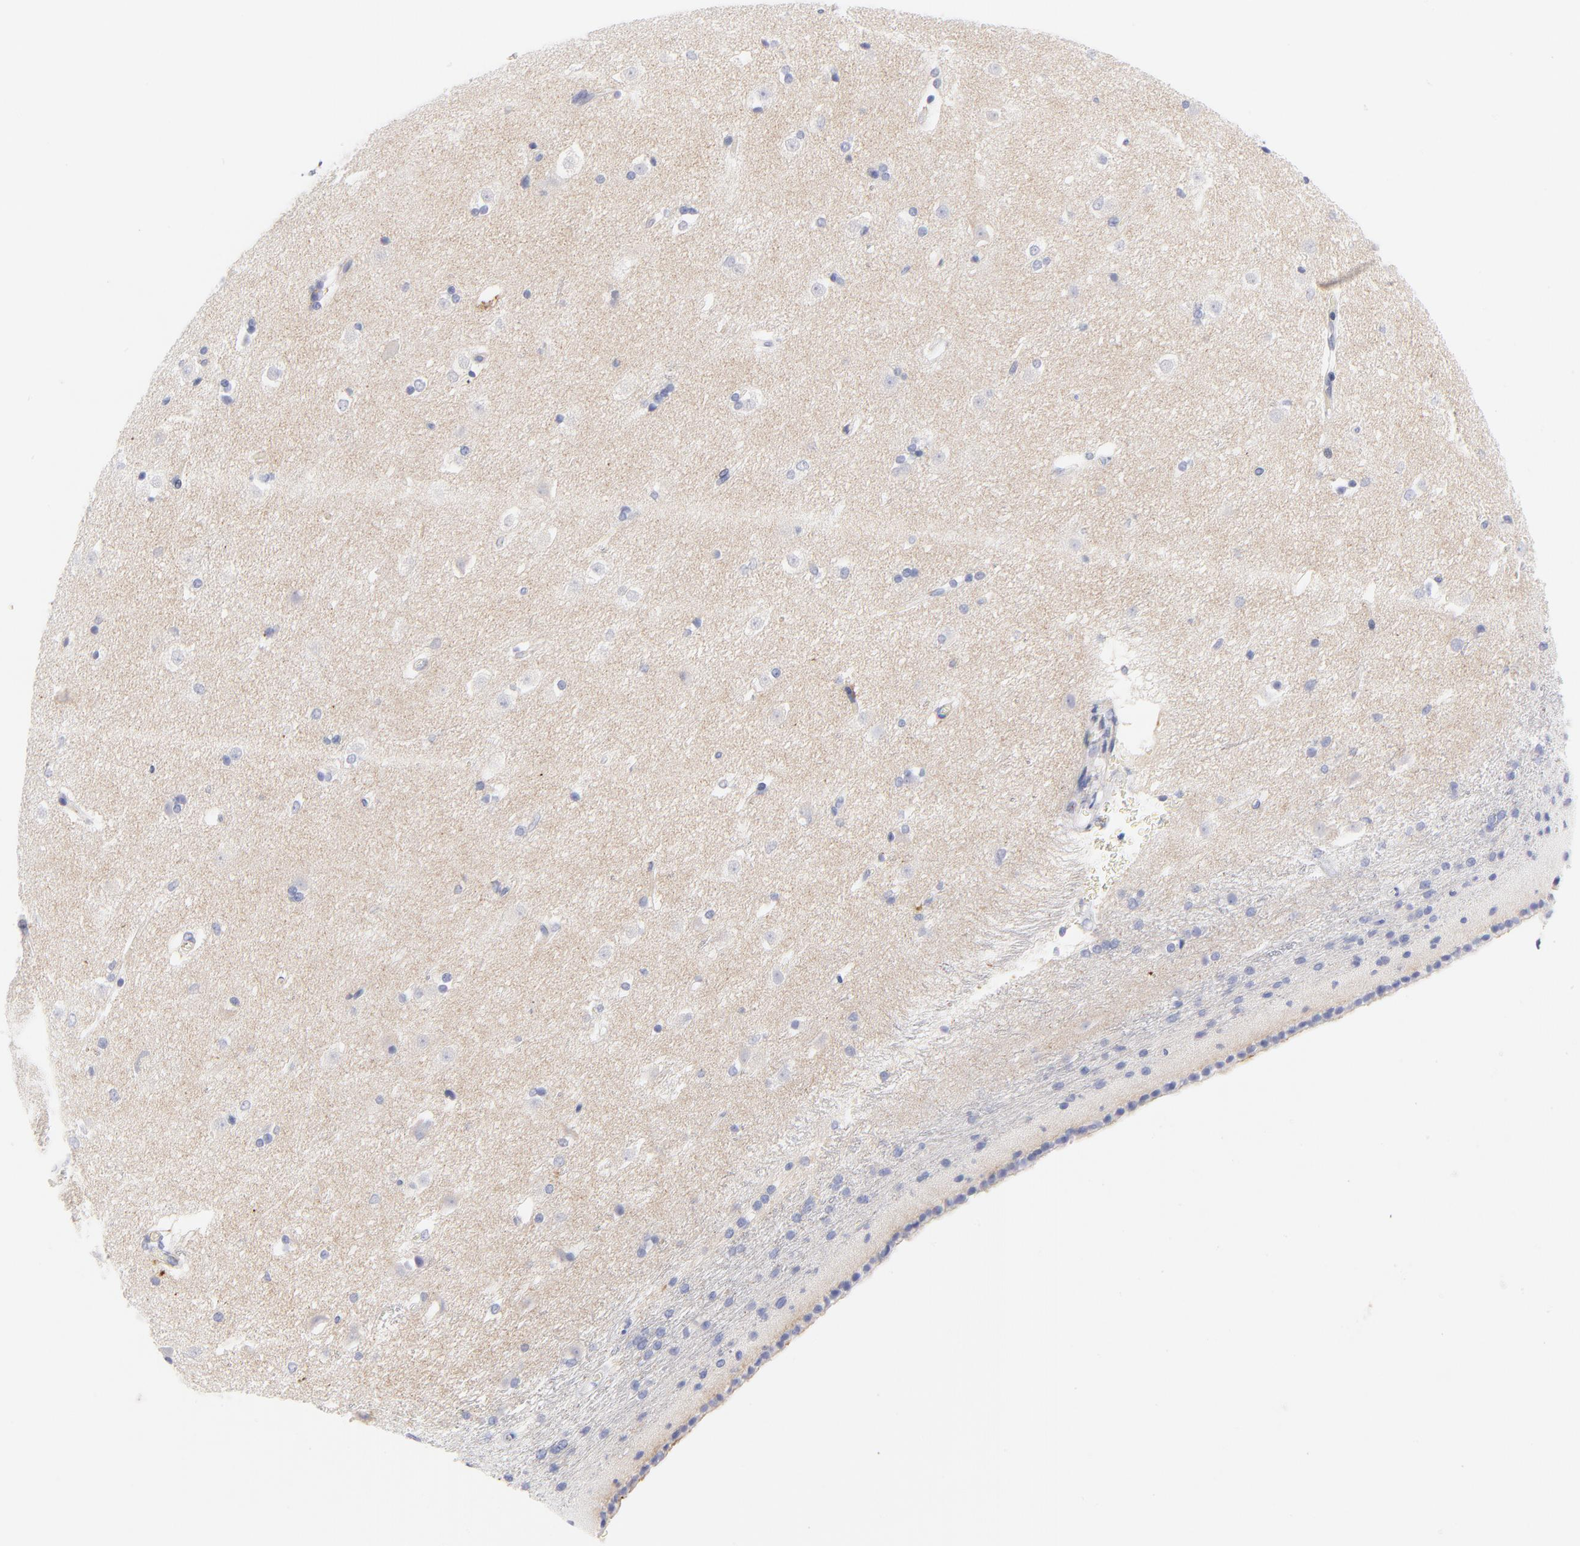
{"staining": {"intensity": "negative", "quantity": "none", "location": "none"}, "tissue": "caudate", "cell_type": "Glial cells", "image_type": "normal", "snomed": [{"axis": "morphology", "description": "Normal tissue, NOS"}, {"axis": "topography", "description": "Lateral ventricle wall"}], "caption": "Immunohistochemistry of unremarkable human caudate displays no staining in glial cells. Nuclei are stained in blue.", "gene": "ACTA2", "patient": {"sex": "female", "age": 19}}